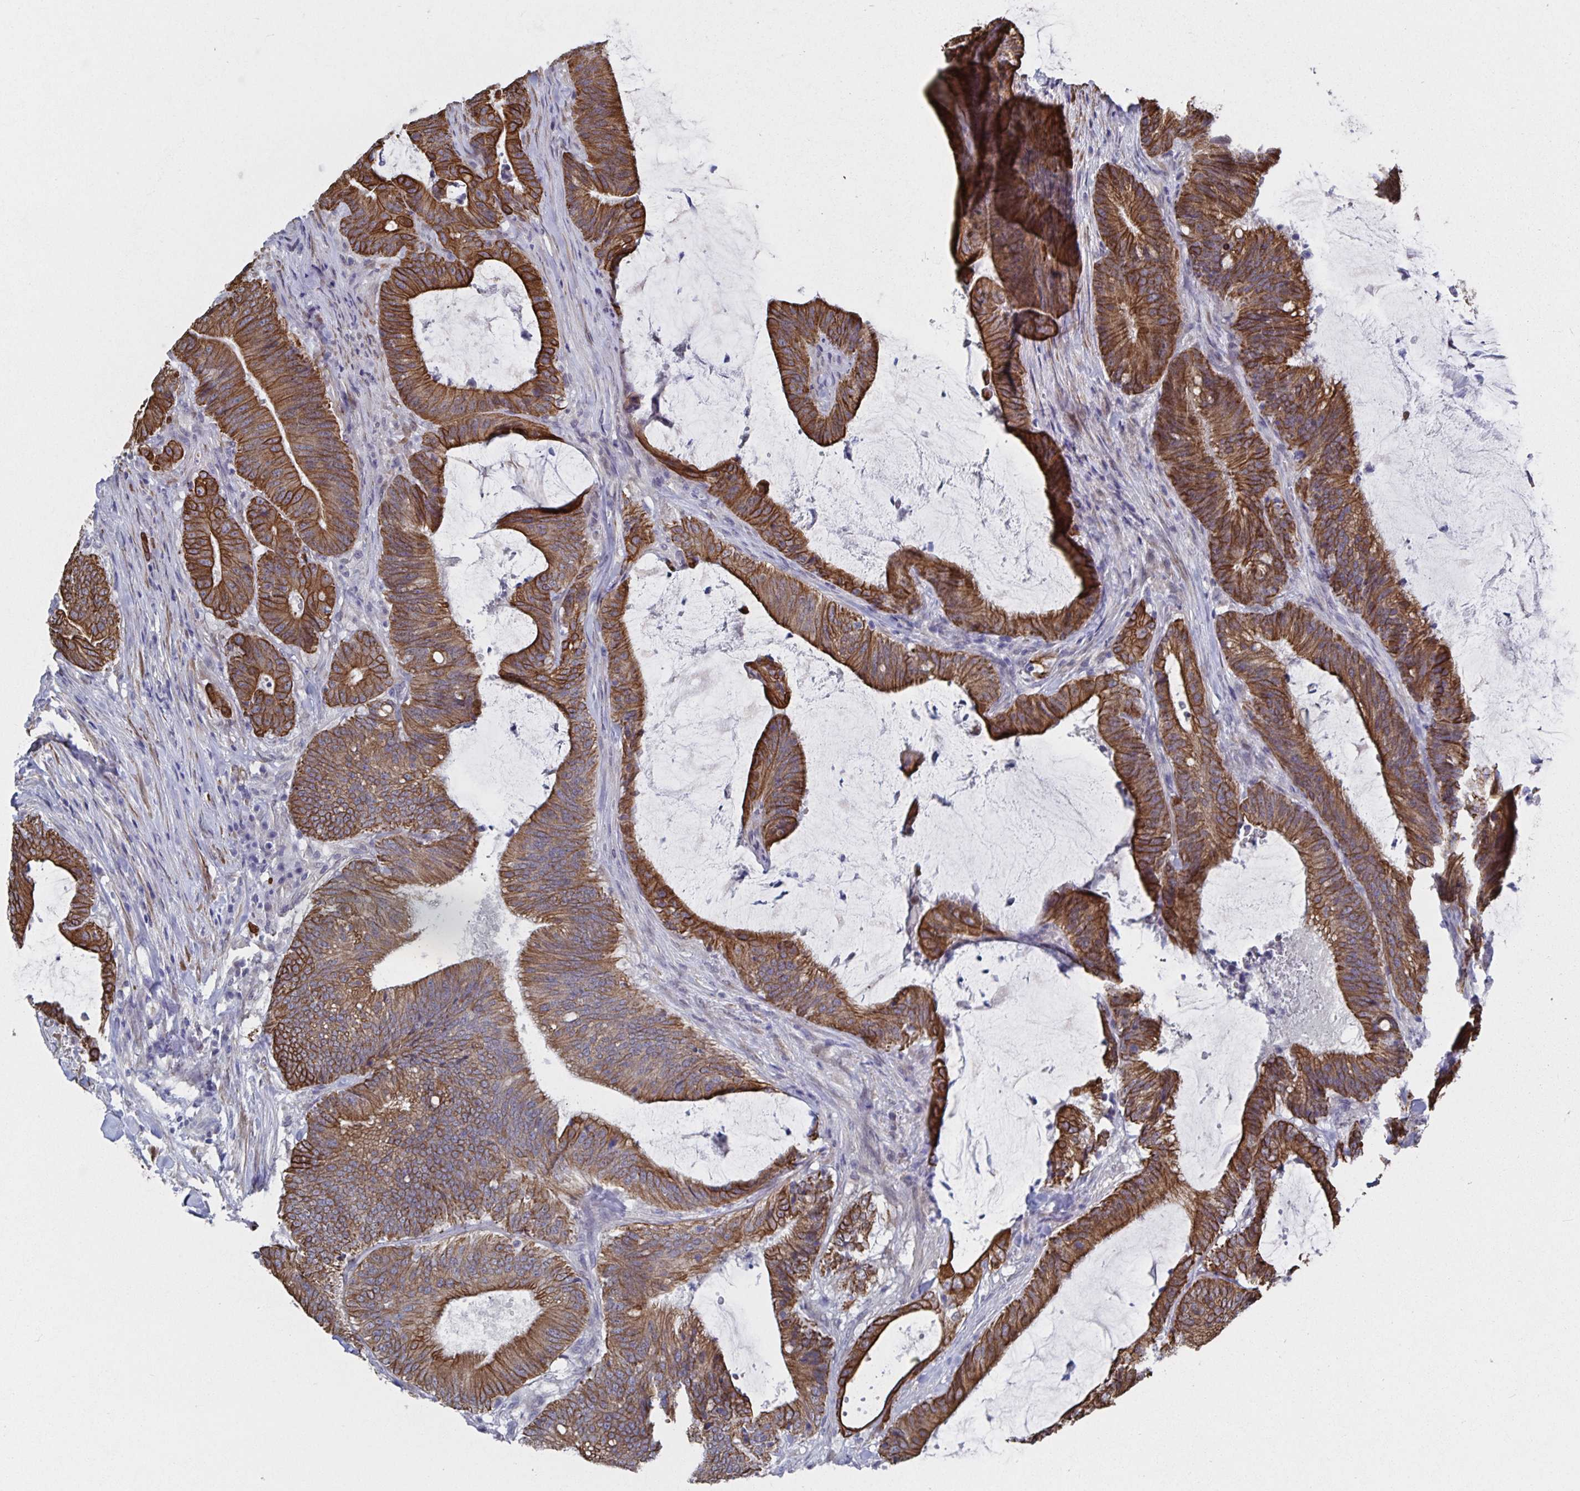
{"staining": {"intensity": "strong", "quantity": "25%-75%", "location": "cytoplasmic/membranous"}, "tissue": "colorectal cancer", "cell_type": "Tumor cells", "image_type": "cancer", "snomed": [{"axis": "morphology", "description": "Adenocarcinoma, NOS"}, {"axis": "topography", "description": "Colon"}], "caption": "Tumor cells demonstrate strong cytoplasmic/membranous positivity in about 25%-75% of cells in adenocarcinoma (colorectal). (DAB (3,3'-diaminobenzidine) IHC, brown staining for protein, blue staining for nuclei).", "gene": "ZIK1", "patient": {"sex": "female", "age": 43}}